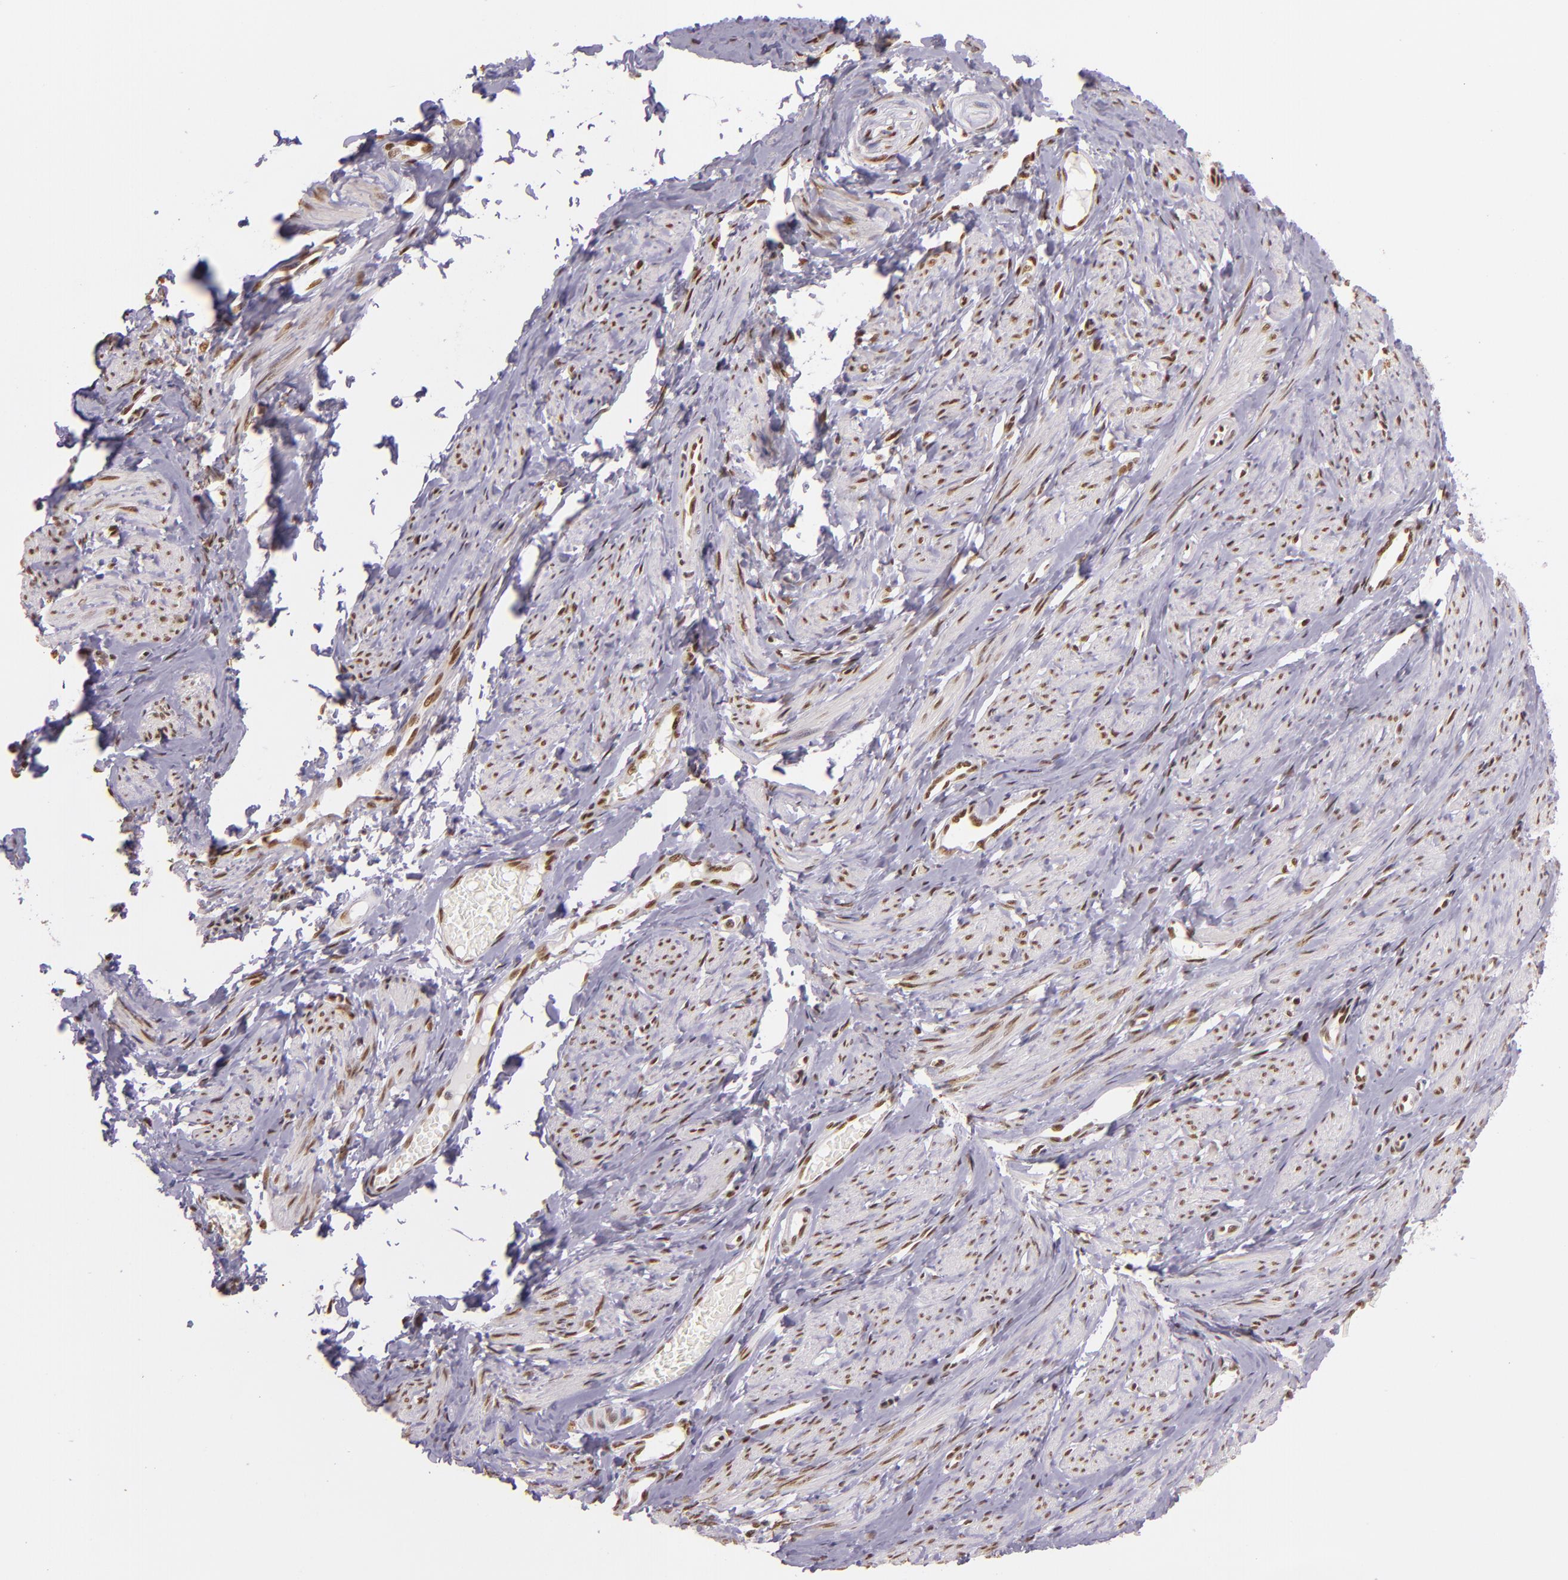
{"staining": {"intensity": "moderate", "quantity": ">75%", "location": "nuclear"}, "tissue": "smooth muscle", "cell_type": "Smooth muscle cells", "image_type": "normal", "snomed": [{"axis": "morphology", "description": "Normal tissue, NOS"}, {"axis": "topography", "description": "Smooth muscle"}, {"axis": "topography", "description": "Uterus"}], "caption": "Immunohistochemistry (IHC) photomicrograph of normal human smooth muscle stained for a protein (brown), which reveals medium levels of moderate nuclear positivity in approximately >75% of smooth muscle cells.", "gene": "USF1", "patient": {"sex": "female", "age": 39}}